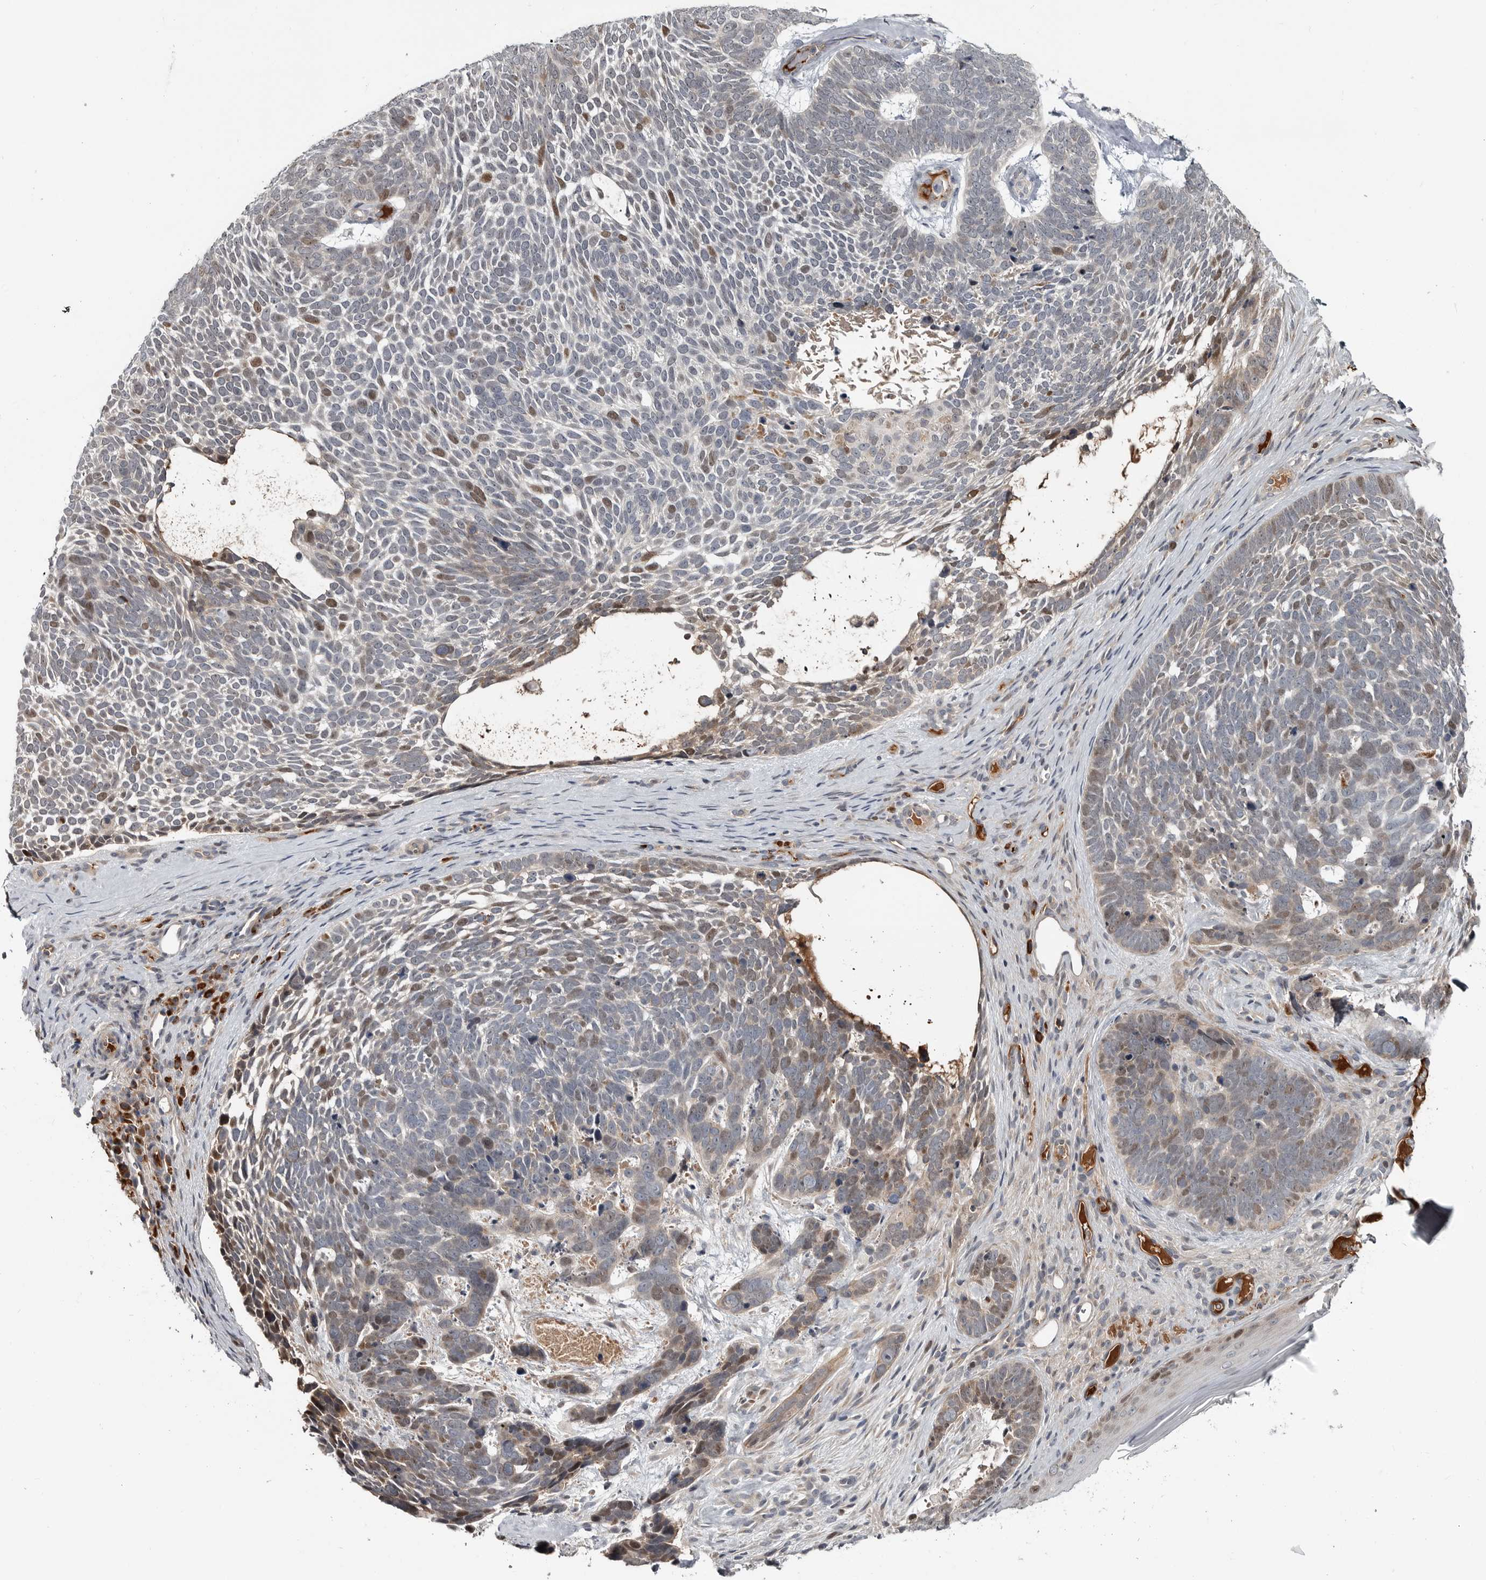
{"staining": {"intensity": "moderate", "quantity": "<25%", "location": "nuclear"}, "tissue": "skin cancer", "cell_type": "Tumor cells", "image_type": "cancer", "snomed": [{"axis": "morphology", "description": "Basal cell carcinoma"}, {"axis": "topography", "description": "Skin"}], "caption": "Skin cancer (basal cell carcinoma) stained with immunohistochemistry exhibits moderate nuclear staining in about <25% of tumor cells. (Brightfield microscopy of DAB IHC at high magnification).", "gene": "ZNF277", "patient": {"sex": "female", "age": 85}}